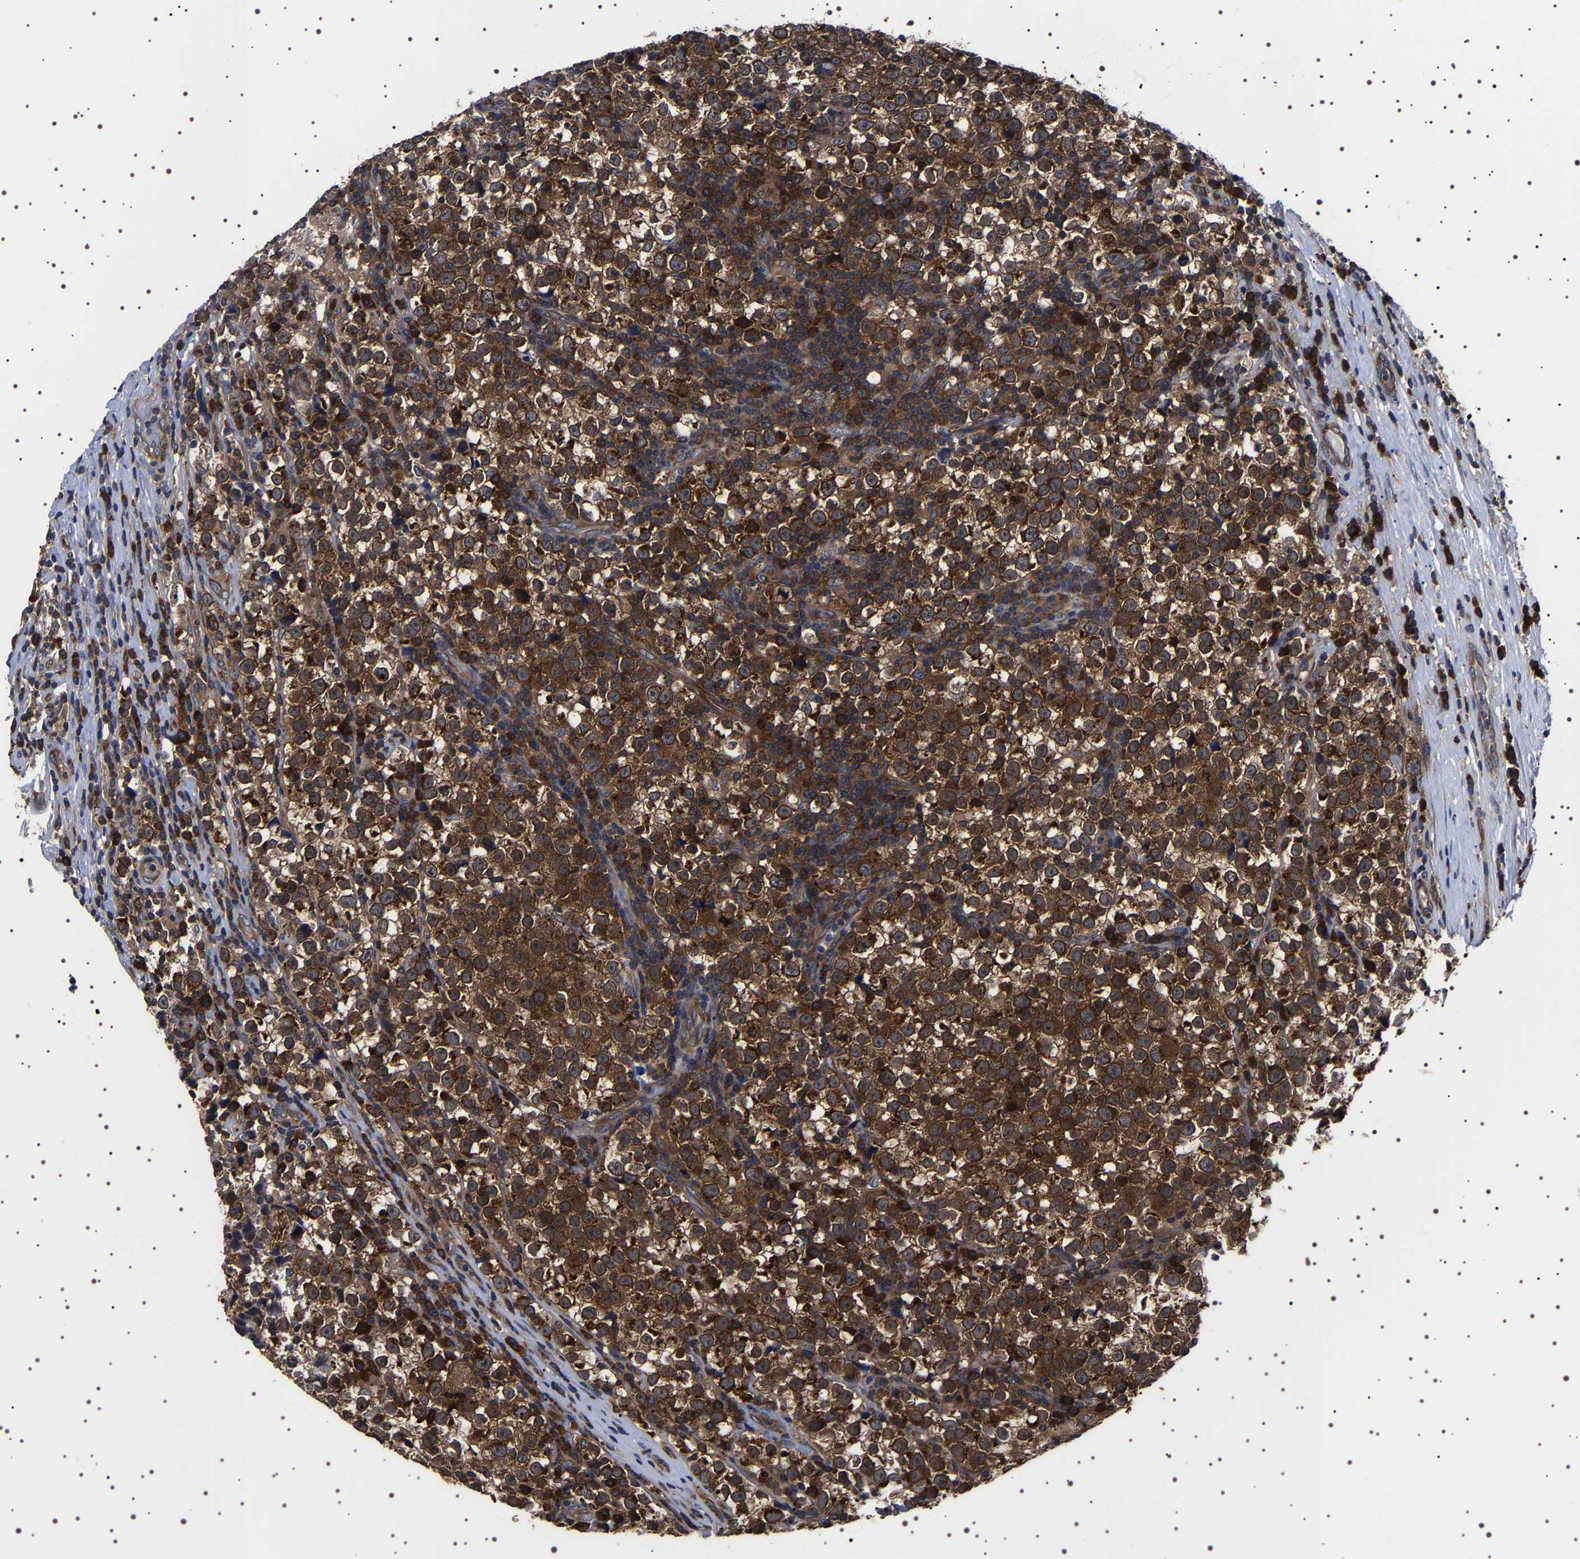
{"staining": {"intensity": "strong", "quantity": ">75%", "location": "cytoplasmic/membranous"}, "tissue": "testis cancer", "cell_type": "Tumor cells", "image_type": "cancer", "snomed": [{"axis": "morphology", "description": "Normal tissue, NOS"}, {"axis": "morphology", "description": "Seminoma, NOS"}, {"axis": "topography", "description": "Testis"}], "caption": "Human testis cancer stained with a protein marker exhibits strong staining in tumor cells.", "gene": "DARS1", "patient": {"sex": "male", "age": 43}}